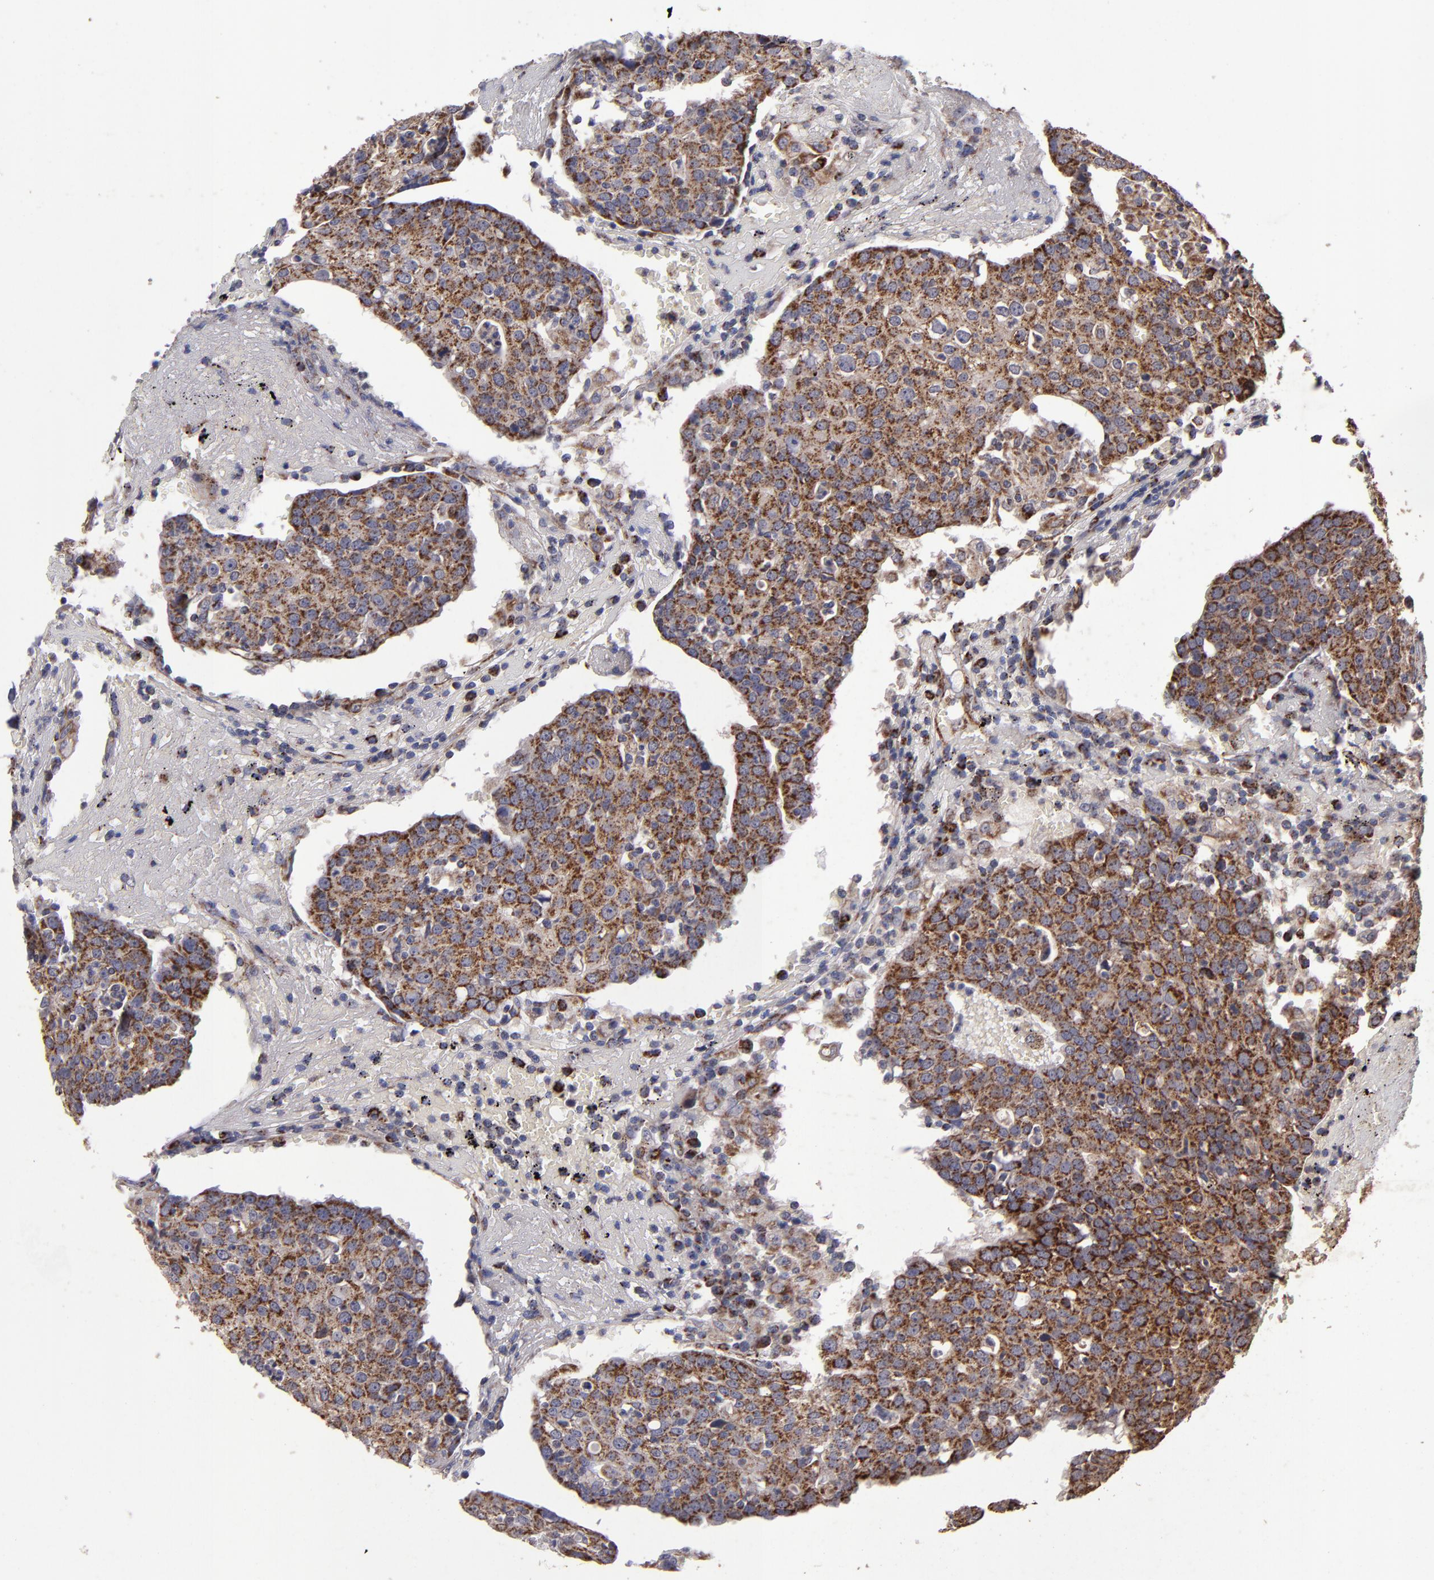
{"staining": {"intensity": "moderate", "quantity": ">75%", "location": "cytoplasmic/membranous"}, "tissue": "head and neck cancer", "cell_type": "Tumor cells", "image_type": "cancer", "snomed": [{"axis": "morphology", "description": "Adenocarcinoma, NOS"}, {"axis": "topography", "description": "Salivary gland"}, {"axis": "topography", "description": "Head-Neck"}], "caption": "Immunohistochemistry photomicrograph of neoplastic tissue: head and neck cancer (adenocarcinoma) stained using immunohistochemistry reveals medium levels of moderate protein expression localized specifically in the cytoplasmic/membranous of tumor cells, appearing as a cytoplasmic/membranous brown color.", "gene": "TIMM9", "patient": {"sex": "female", "age": 65}}